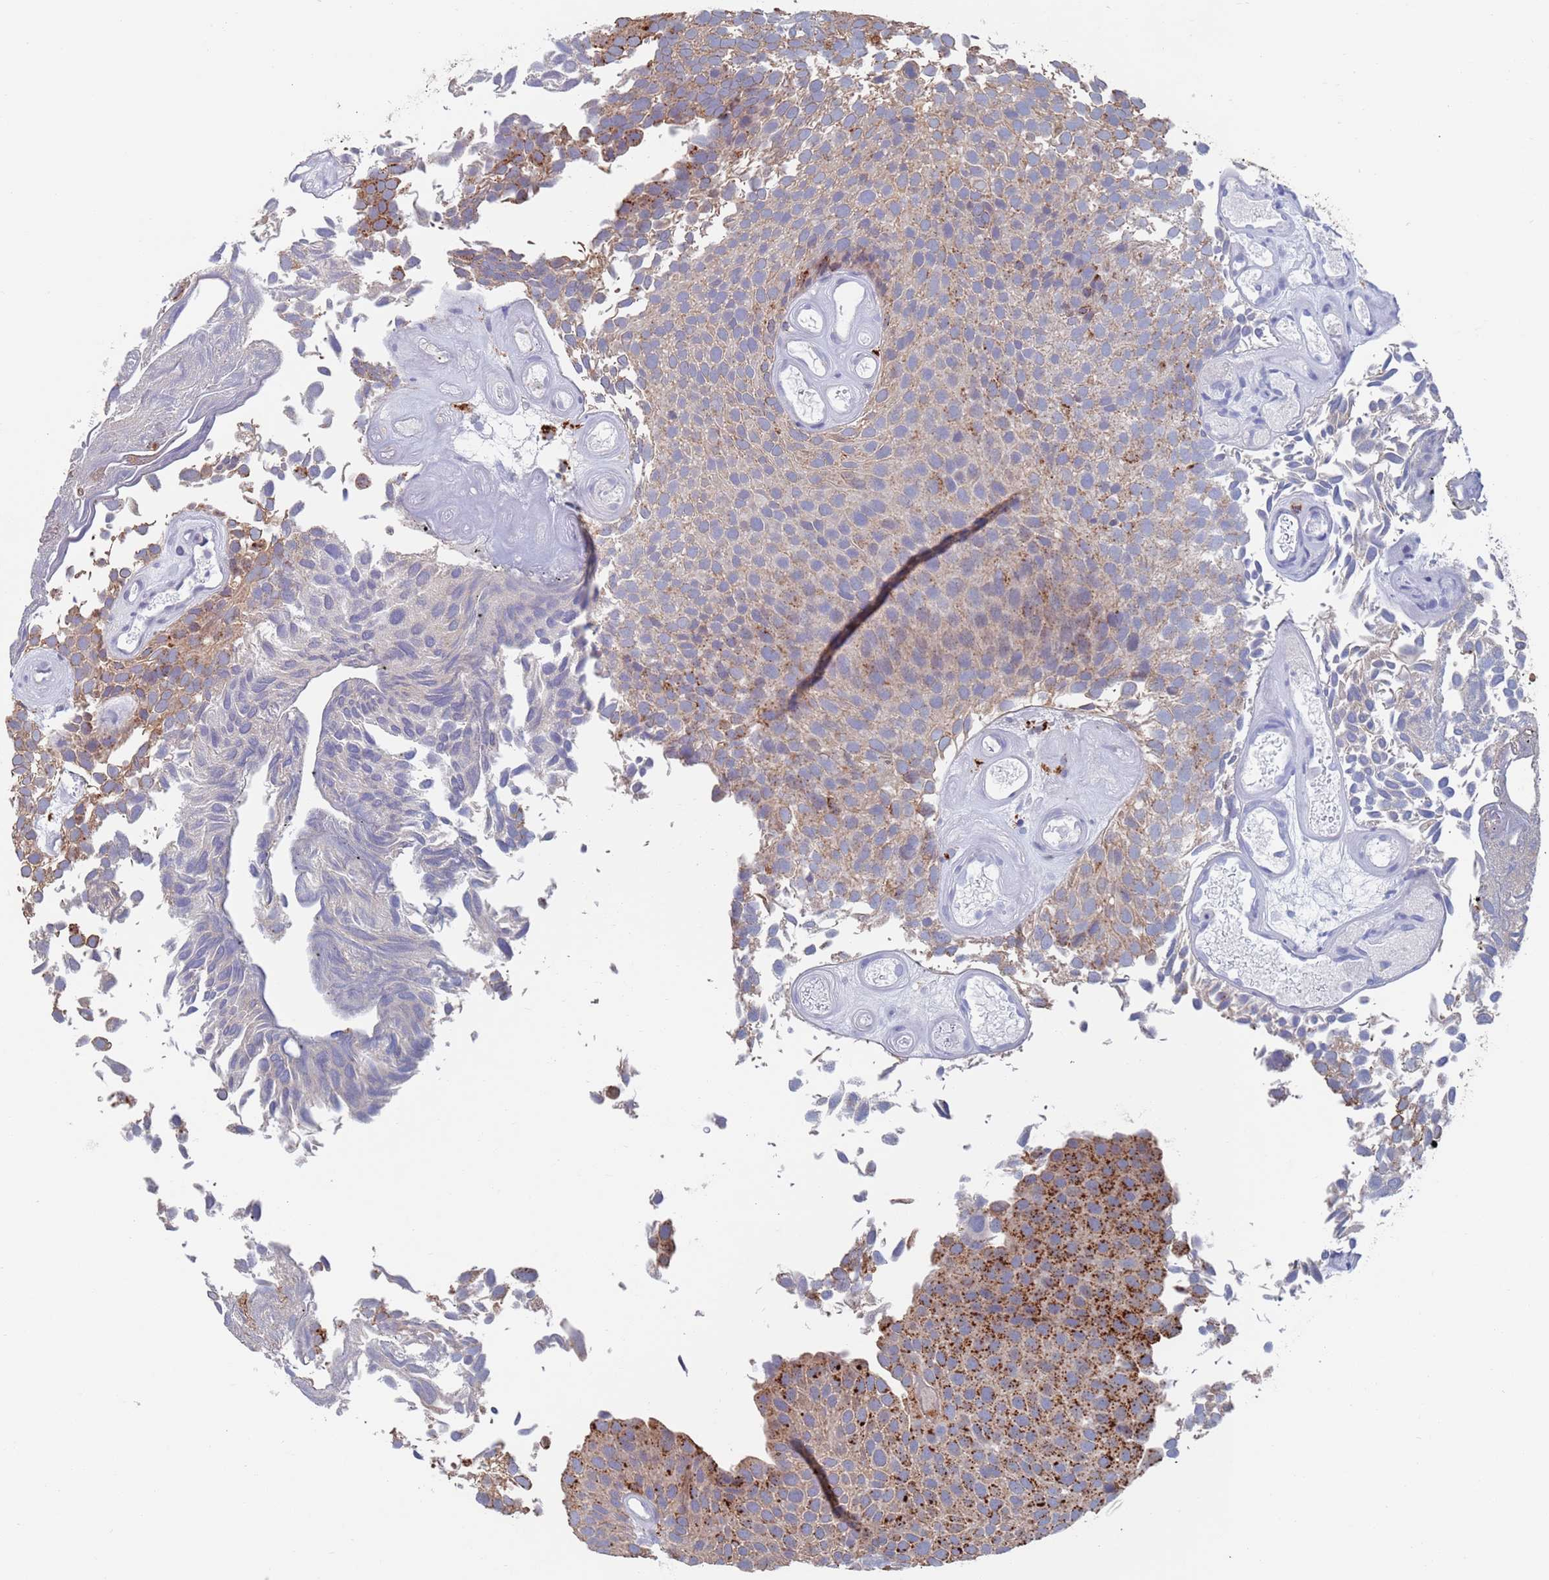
{"staining": {"intensity": "strong", "quantity": "25%-75%", "location": "cytoplasmic/membranous"}, "tissue": "urothelial cancer", "cell_type": "Tumor cells", "image_type": "cancer", "snomed": [{"axis": "morphology", "description": "Urothelial carcinoma, Low grade"}, {"axis": "topography", "description": "Urinary bladder"}], "caption": "Brown immunohistochemical staining in human low-grade urothelial carcinoma shows strong cytoplasmic/membranous expression in about 25%-75% of tumor cells. The protein is stained brown, and the nuclei are stained in blue (DAB (3,3'-diaminobenzidine) IHC with brightfield microscopy, high magnification).", "gene": "FUCA1", "patient": {"sex": "male", "age": 89}}